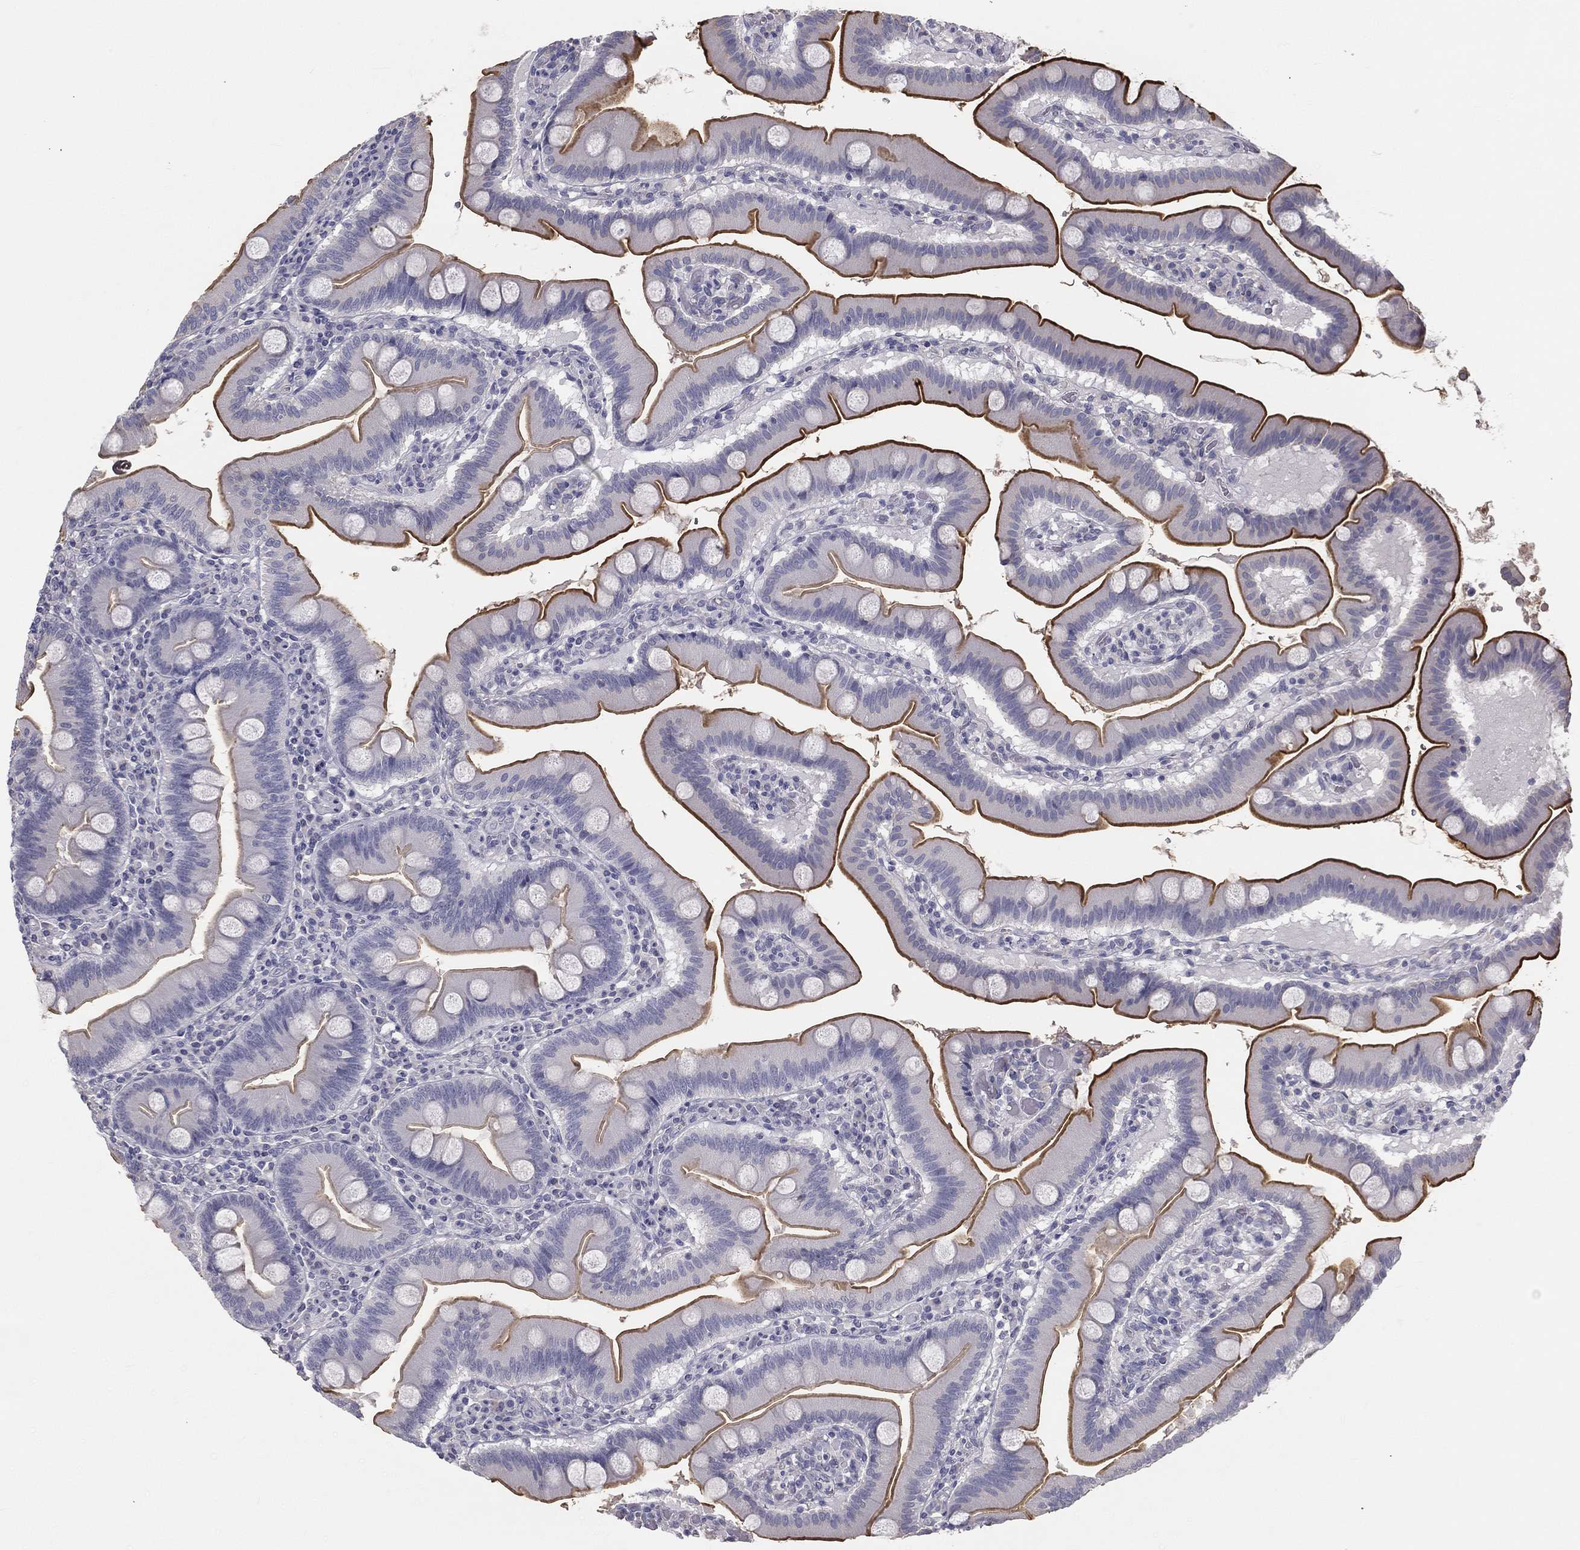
{"staining": {"intensity": "strong", "quantity": "25%-75%", "location": "cytoplasmic/membranous"}, "tissue": "duodenum", "cell_type": "Glandular cells", "image_type": "normal", "snomed": [{"axis": "morphology", "description": "Normal tissue, NOS"}, {"axis": "topography", "description": "Duodenum"}], "caption": "High-magnification brightfield microscopy of unremarkable duodenum stained with DAB (3,3'-diaminobenzidine) (brown) and counterstained with hematoxylin (blue). glandular cells exhibit strong cytoplasmic/membranous positivity is present in approximately25%-75% of cells.", "gene": "MUC13", "patient": {"sex": "male", "age": 59}}